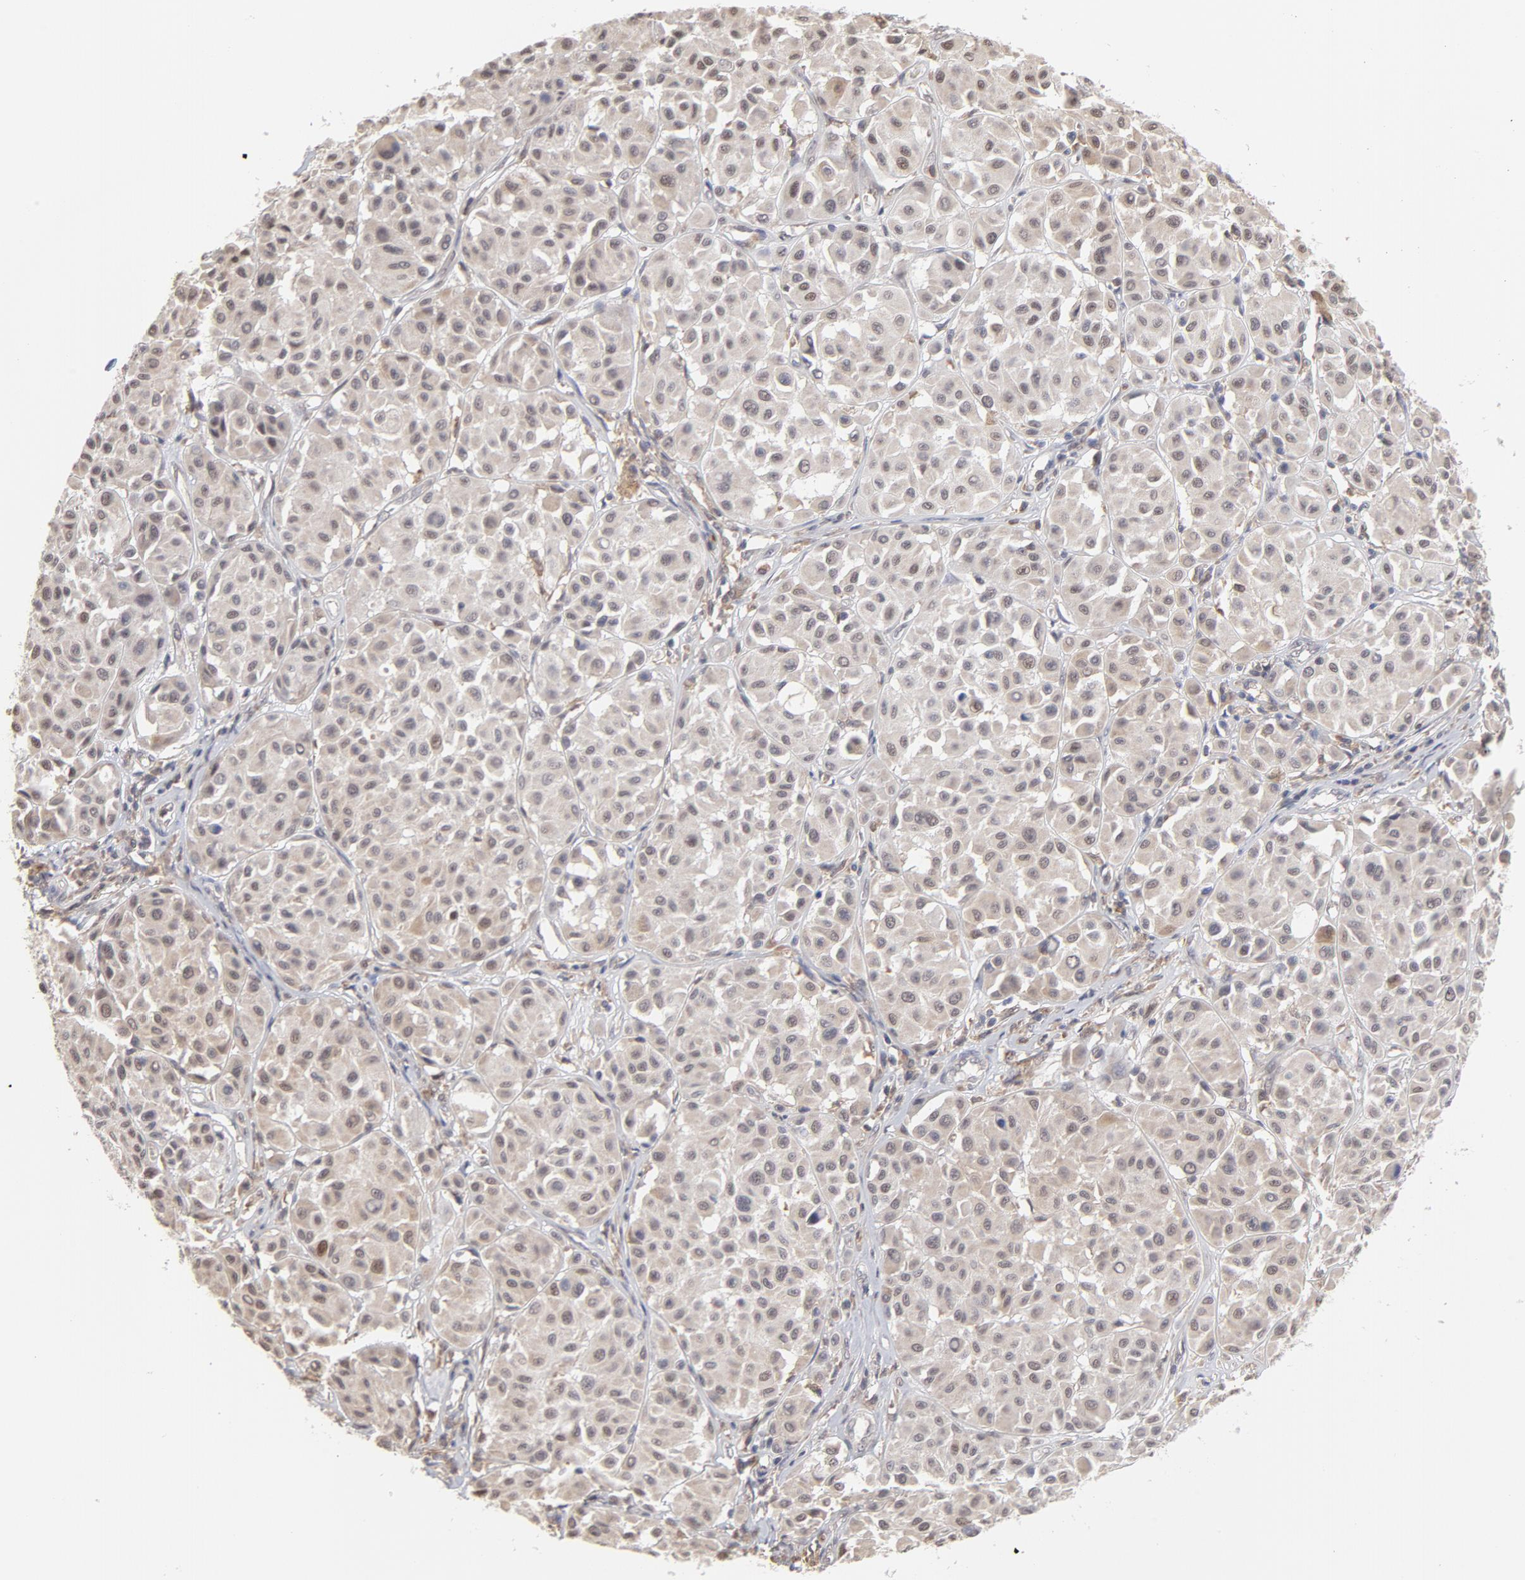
{"staining": {"intensity": "weak", "quantity": "<25%", "location": "nuclear"}, "tissue": "melanoma", "cell_type": "Tumor cells", "image_type": "cancer", "snomed": [{"axis": "morphology", "description": "Malignant melanoma, Metastatic site"}, {"axis": "topography", "description": "Soft tissue"}], "caption": "IHC of melanoma shows no staining in tumor cells.", "gene": "OAS1", "patient": {"sex": "male", "age": 41}}